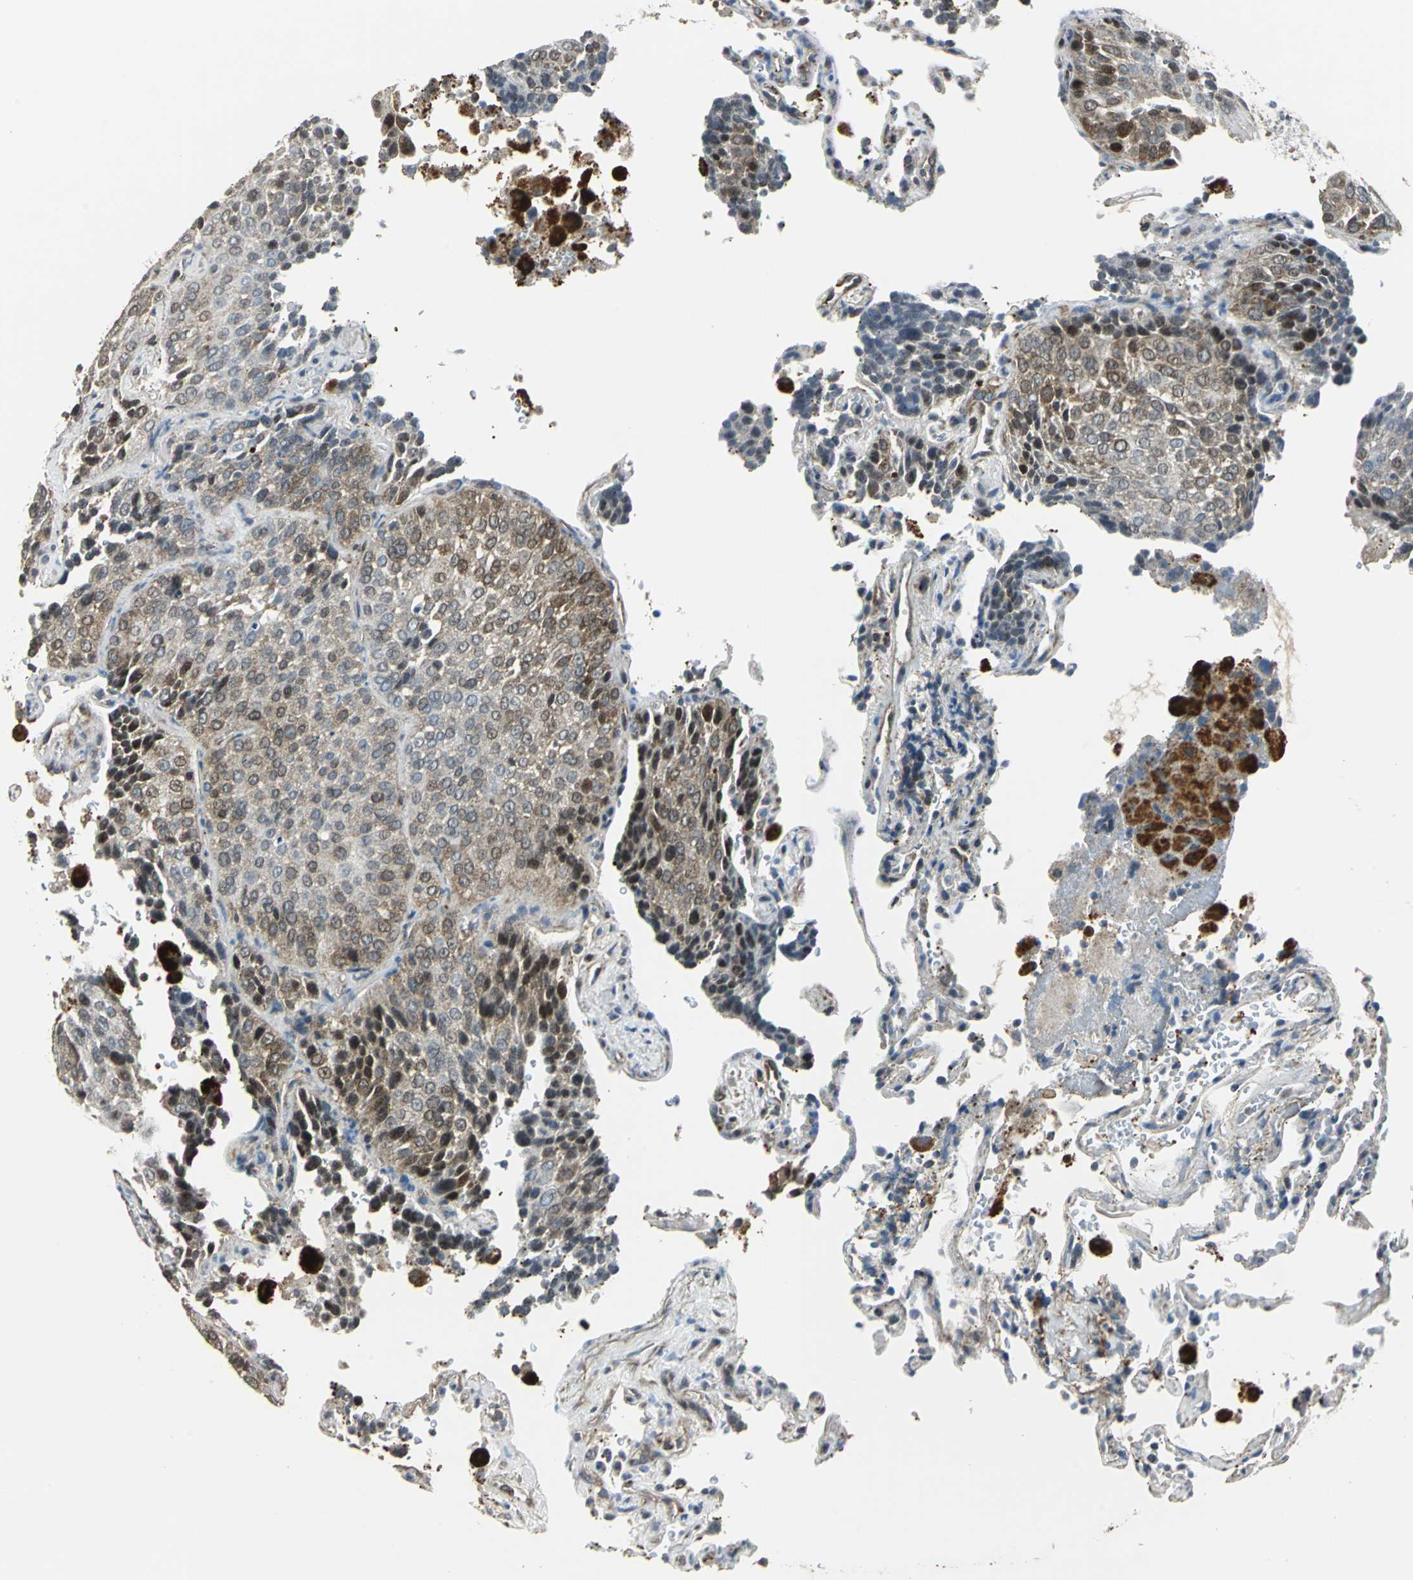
{"staining": {"intensity": "moderate", "quantity": ">75%", "location": "cytoplasmic/membranous"}, "tissue": "lung cancer", "cell_type": "Tumor cells", "image_type": "cancer", "snomed": [{"axis": "morphology", "description": "Squamous cell carcinoma, NOS"}, {"axis": "topography", "description": "Lung"}], "caption": "There is medium levels of moderate cytoplasmic/membranous staining in tumor cells of lung squamous cell carcinoma, as demonstrated by immunohistochemical staining (brown color).", "gene": "DNAJB4", "patient": {"sex": "male", "age": 54}}